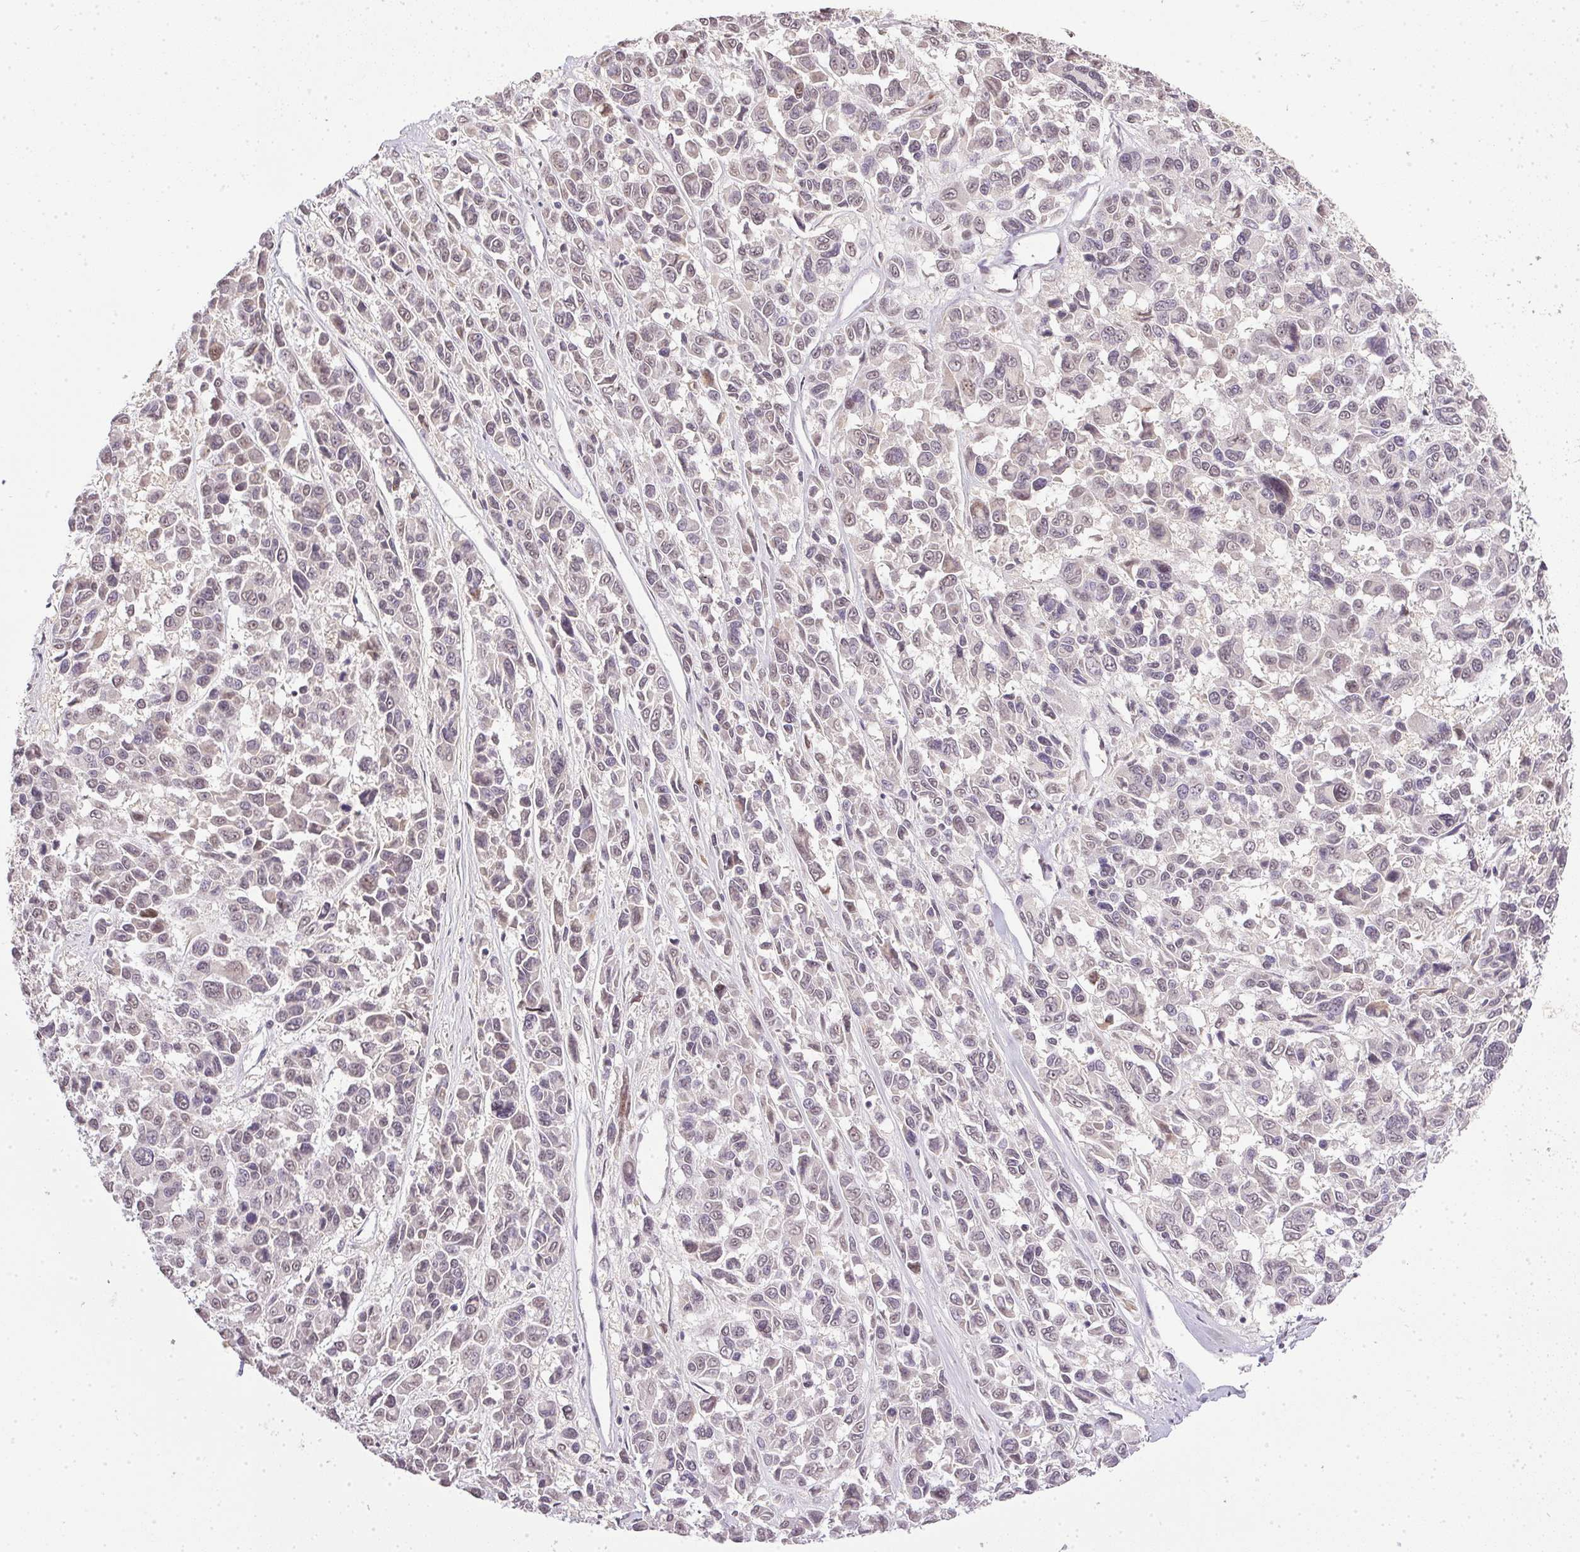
{"staining": {"intensity": "weak", "quantity": "<25%", "location": "nuclear"}, "tissue": "melanoma", "cell_type": "Tumor cells", "image_type": "cancer", "snomed": [{"axis": "morphology", "description": "Malignant melanoma, NOS"}, {"axis": "topography", "description": "Skin"}], "caption": "A high-resolution histopathology image shows IHC staining of melanoma, which reveals no significant positivity in tumor cells. (DAB immunohistochemistry (IHC), high magnification).", "gene": "PPP4R4", "patient": {"sex": "female", "age": 66}}